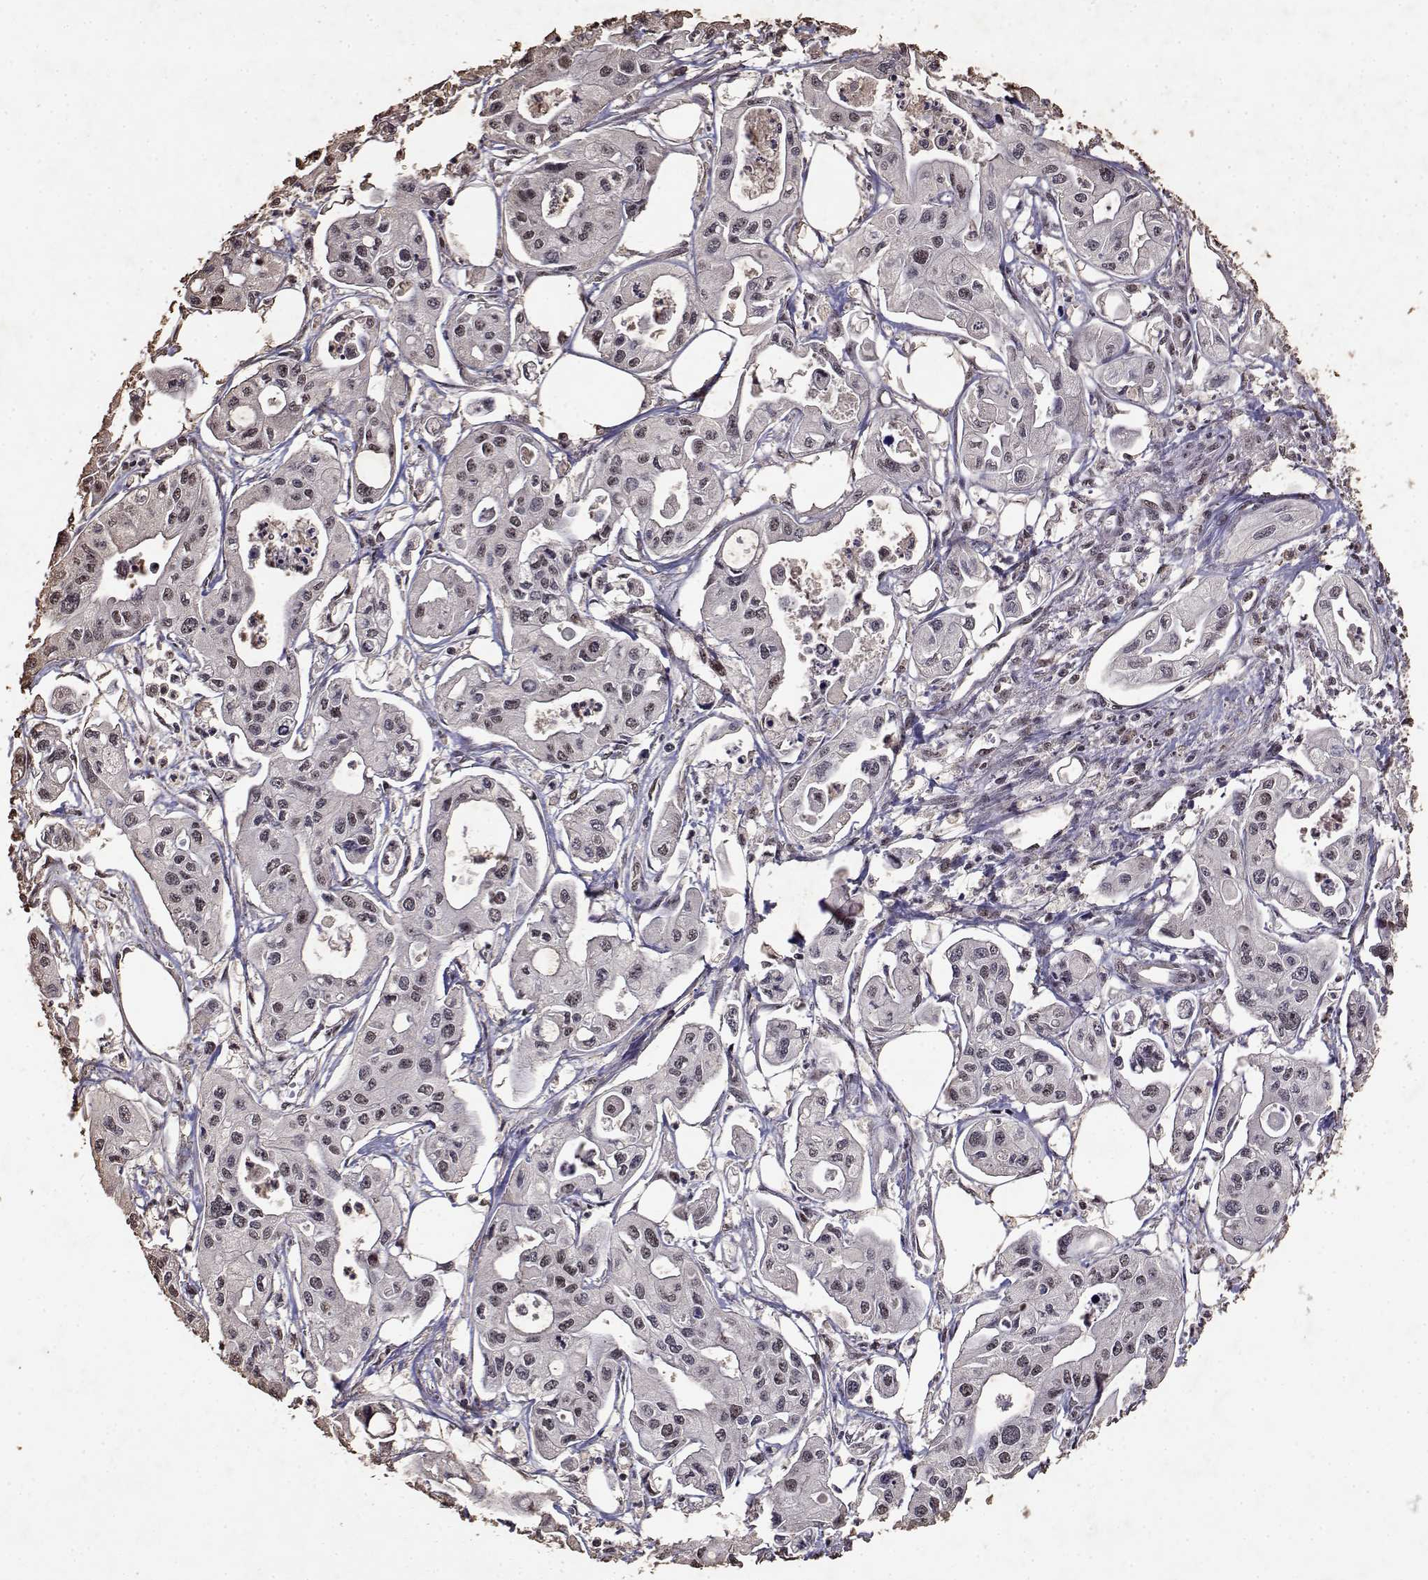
{"staining": {"intensity": "weak", "quantity": ">75%", "location": "nuclear"}, "tissue": "pancreatic cancer", "cell_type": "Tumor cells", "image_type": "cancer", "snomed": [{"axis": "morphology", "description": "Adenocarcinoma, NOS"}, {"axis": "topography", "description": "Pancreas"}], "caption": "The immunohistochemical stain labels weak nuclear expression in tumor cells of pancreatic cancer (adenocarcinoma) tissue. (DAB = brown stain, brightfield microscopy at high magnification).", "gene": "TOE1", "patient": {"sex": "male", "age": 70}}